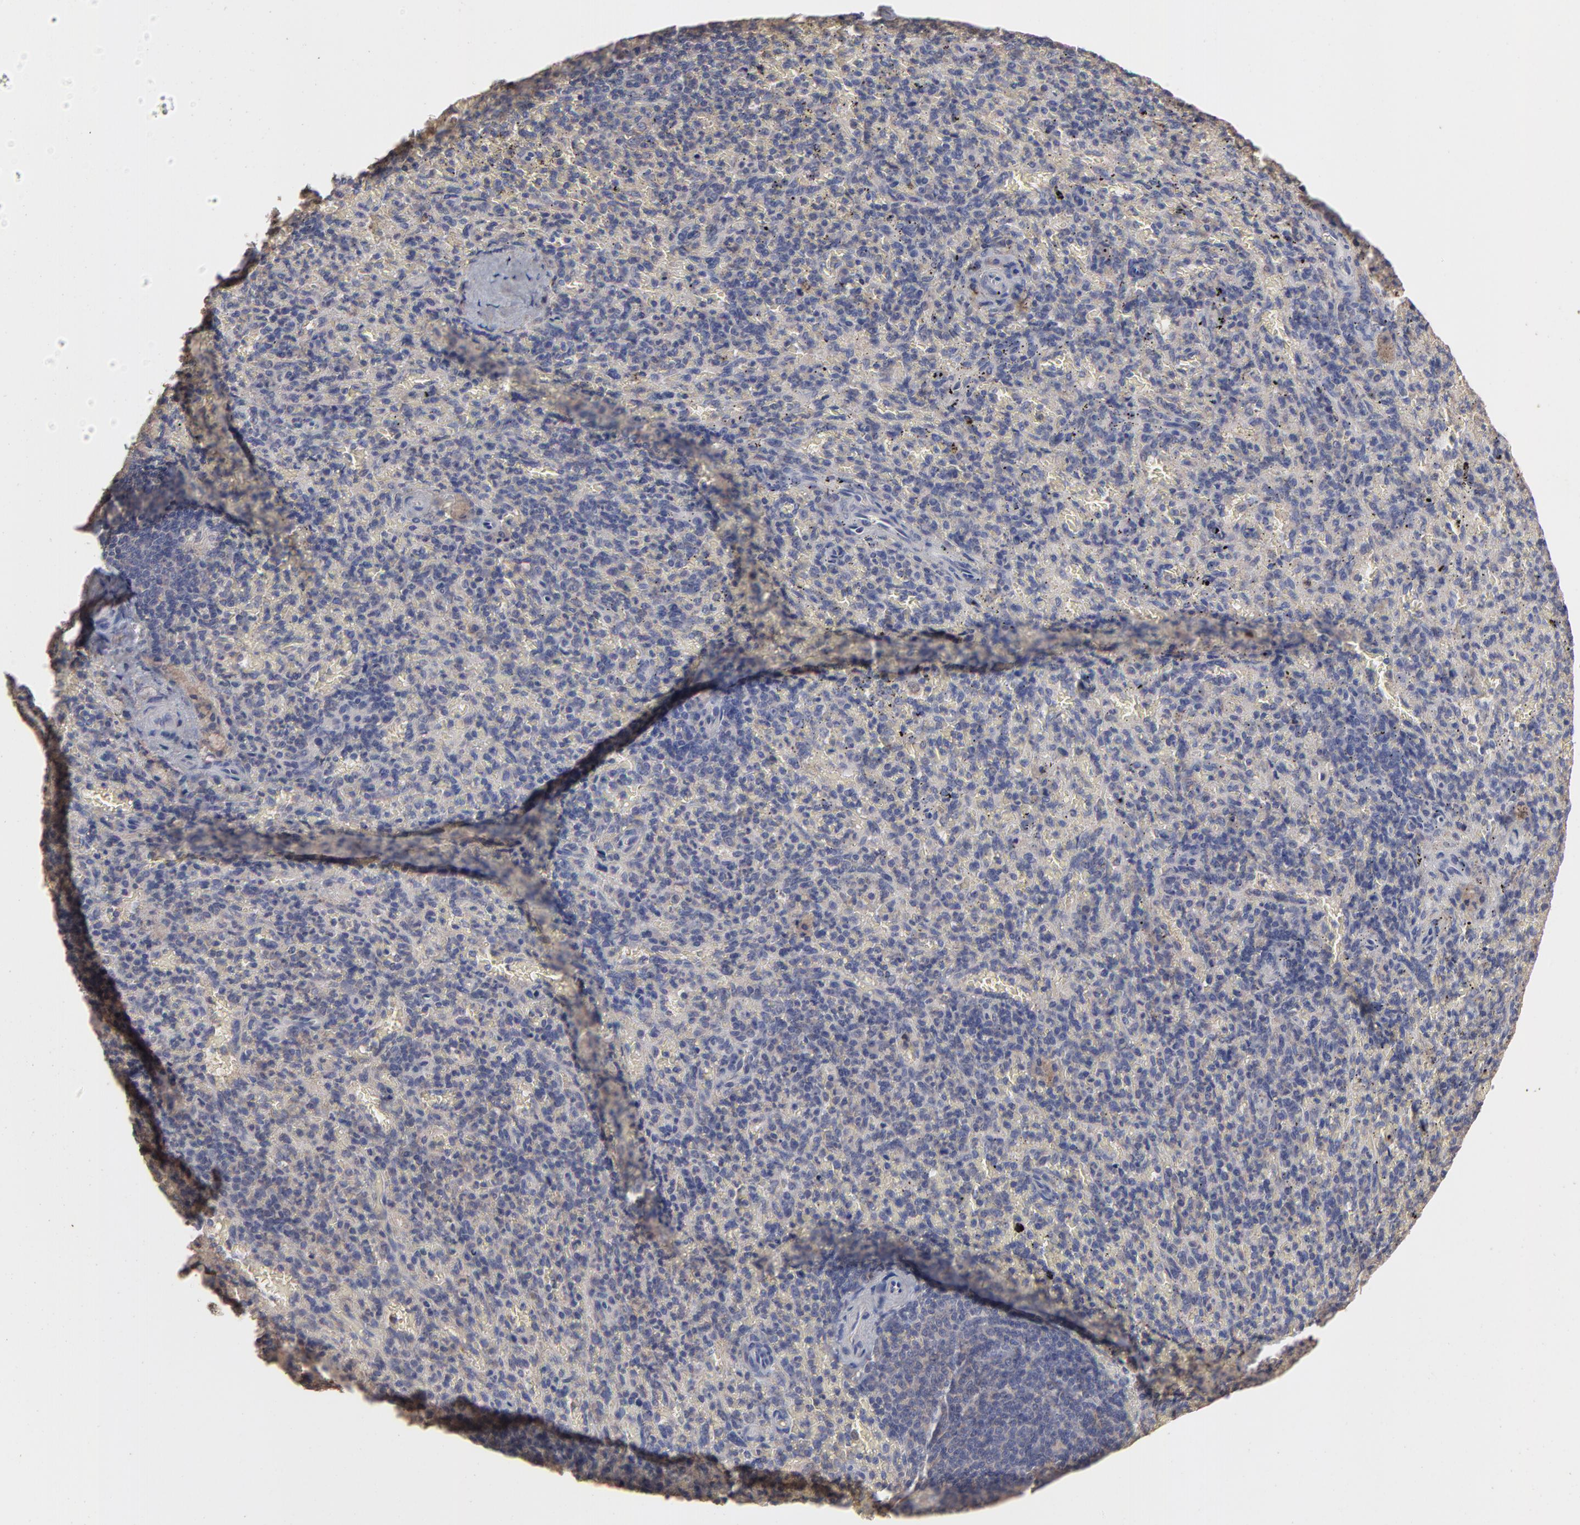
{"staining": {"intensity": "weak", "quantity": "25%-75%", "location": "cytoplasmic/membranous"}, "tissue": "spleen", "cell_type": "Cells in red pulp", "image_type": "normal", "snomed": [{"axis": "morphology", "description": "Normal tissue, NOS"}, {"axis": "topography", "description": "Spleen"}], "caption": "Cells in red pulp demonstrate weak cytoplasmic/membranous positivity in about 25%-75% of cells in unremarkable spleen.", "gene": "TANGO2", "patient": {"sex": "female", "age": 43}}